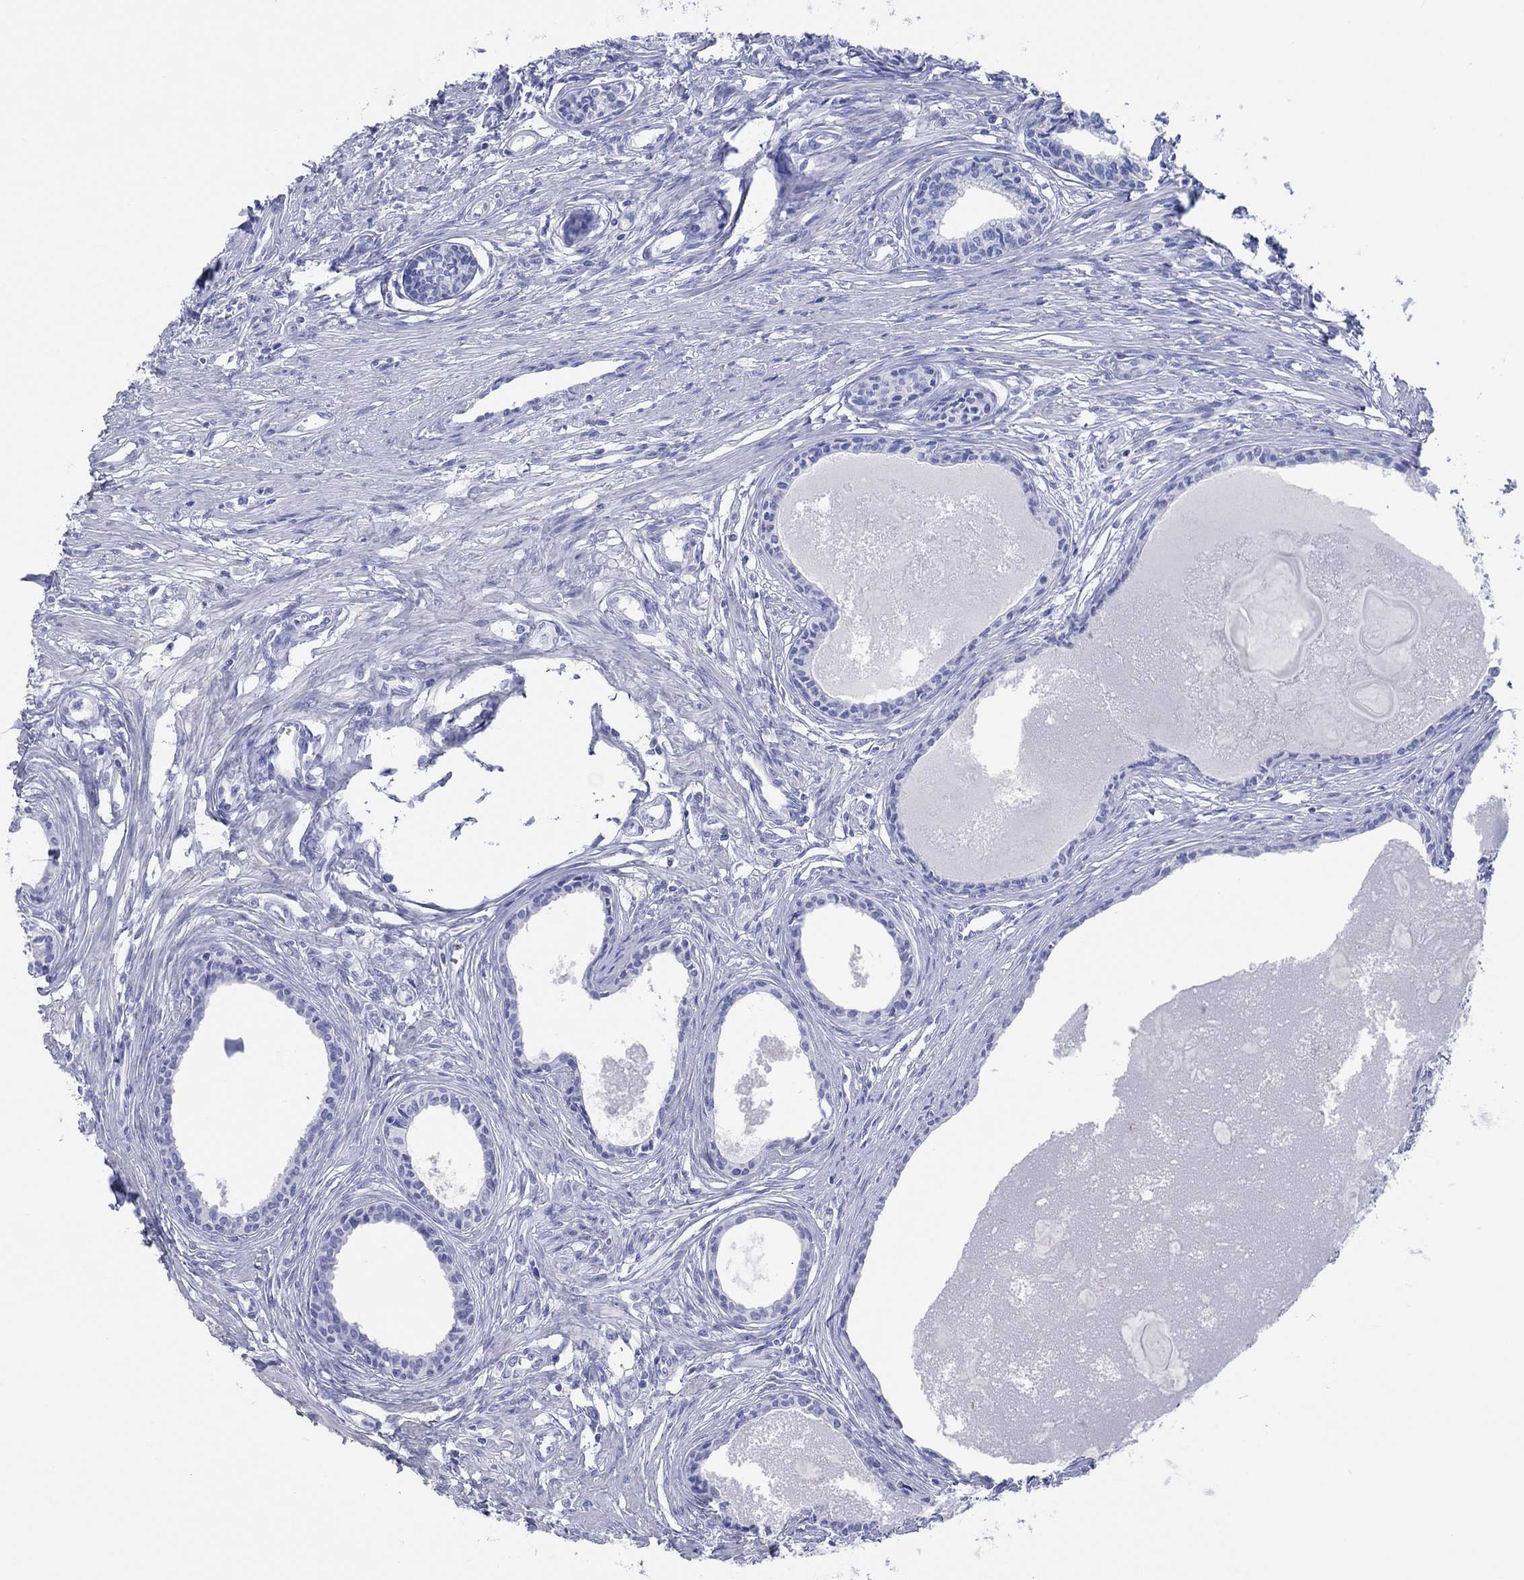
{"staining": {"intensity": "negative", "quantity": "none", "location": "none"}, "tissue": "prostate", "cell_type": "Glandular cells", "image_type": "normal", "snomed": [{"axis": "morphology", "description": "Normal tissue, NOS"}, {"axis": "topography", "description": "Prostate"}], "caption": "This photomicrograph is of benign prostate stained with IHC to label a protein in brown with the nuclei are counter-stained blue. There is no positivity in glandular cells.", "gene": "ERICH3", "patient": {"sex": "male", "age": 60}}